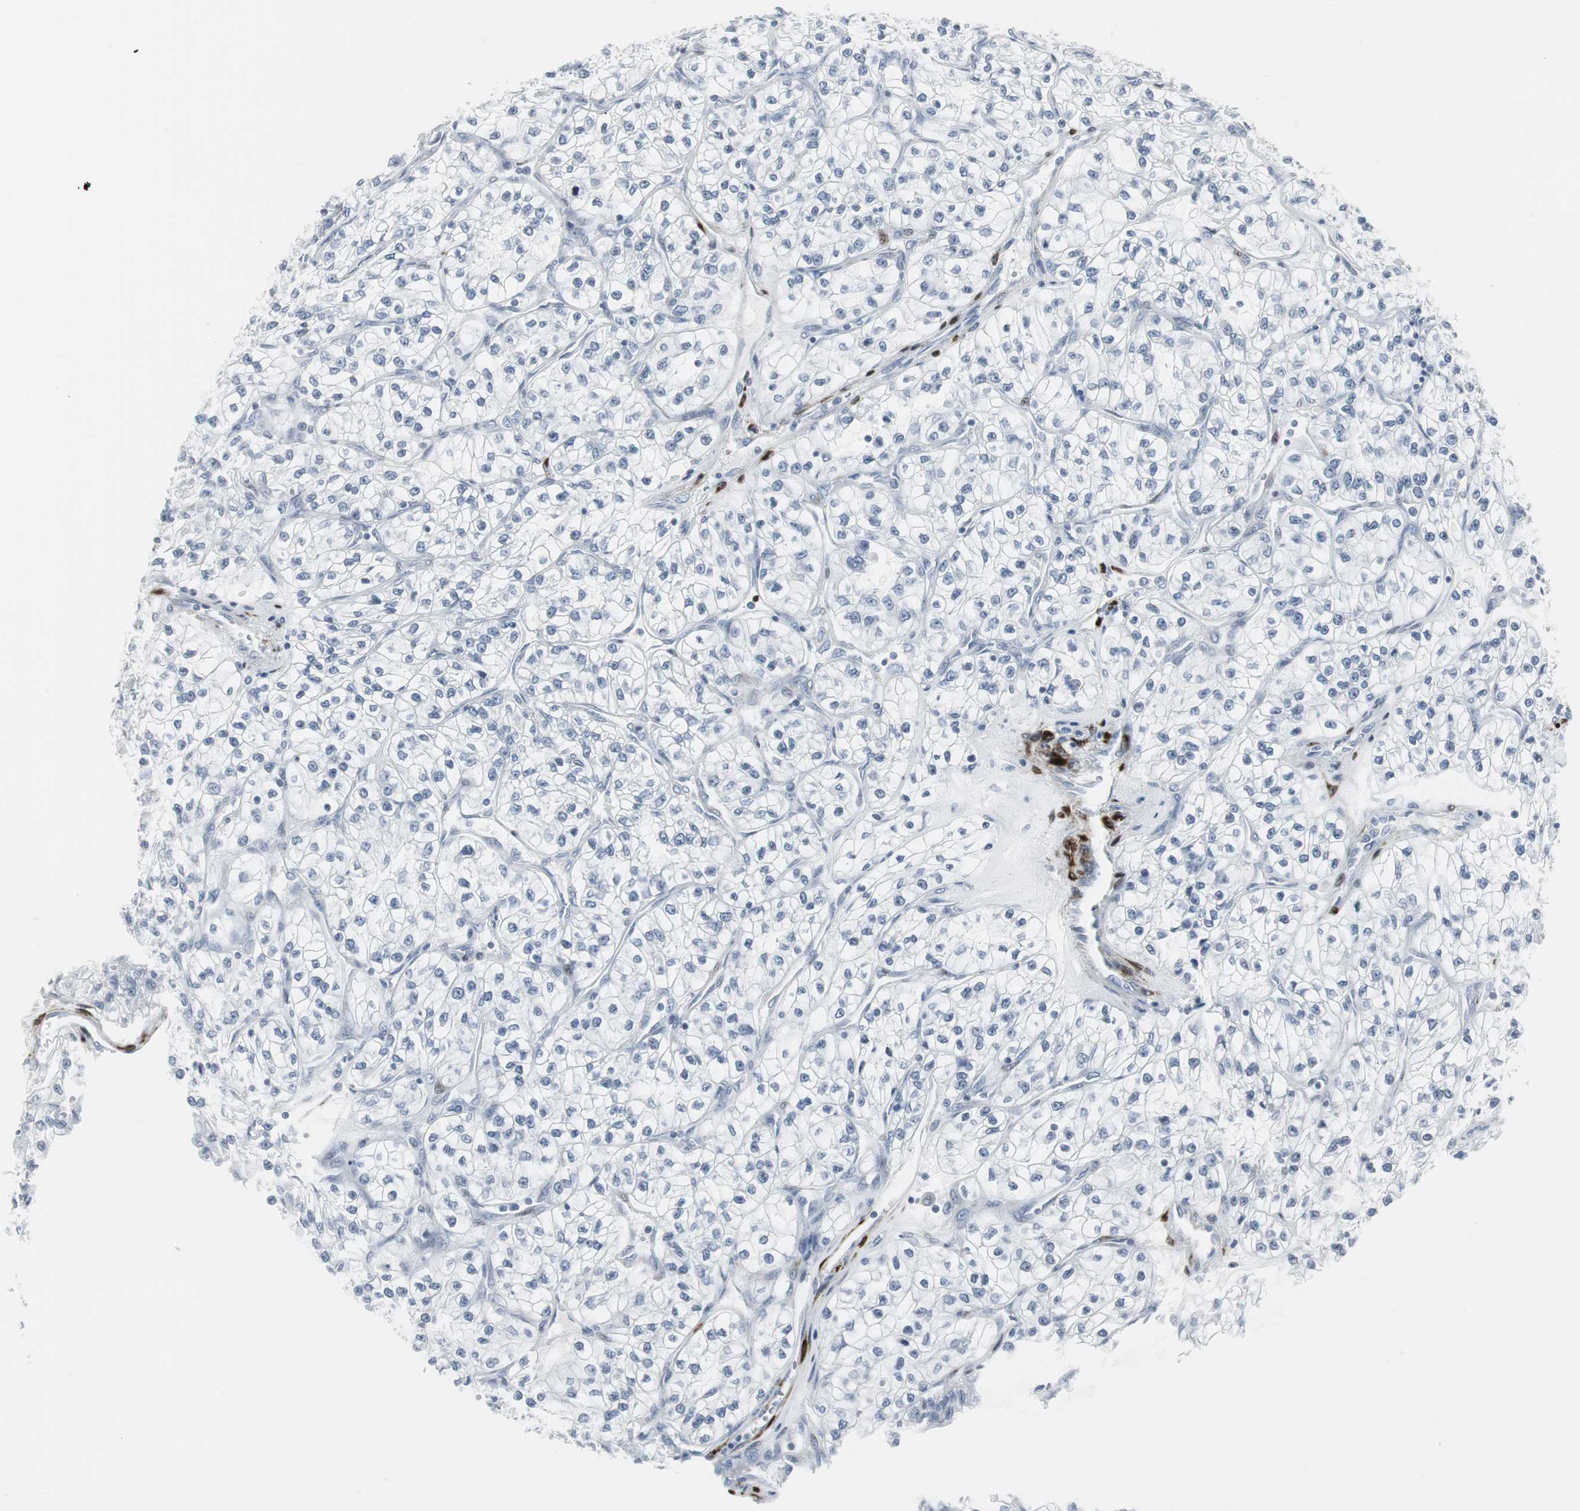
{"staining": {"intensity": "negative", "quantity": "none", "location": "none"}, "tissue": "renal cancer", "cell_type": "Tumor cells", "image_type": "cancer", "snomed": [{"axis": "morphology", "description": "Adenocarcinoma, NOS"}, {"axis": "topography", "description": "Kidney"}], "caption": "The immunohistochemistry histopathology image has no significant staining in tumor cells of adenocarcinoma (renal) tissue. (Stains: DAB IHC with hematoxylin counter stain, Microscopy: brightfield microscopy at high magnification).", "gene": "PPP1R14A", "patient": {"sex": "female", "age": 57}}